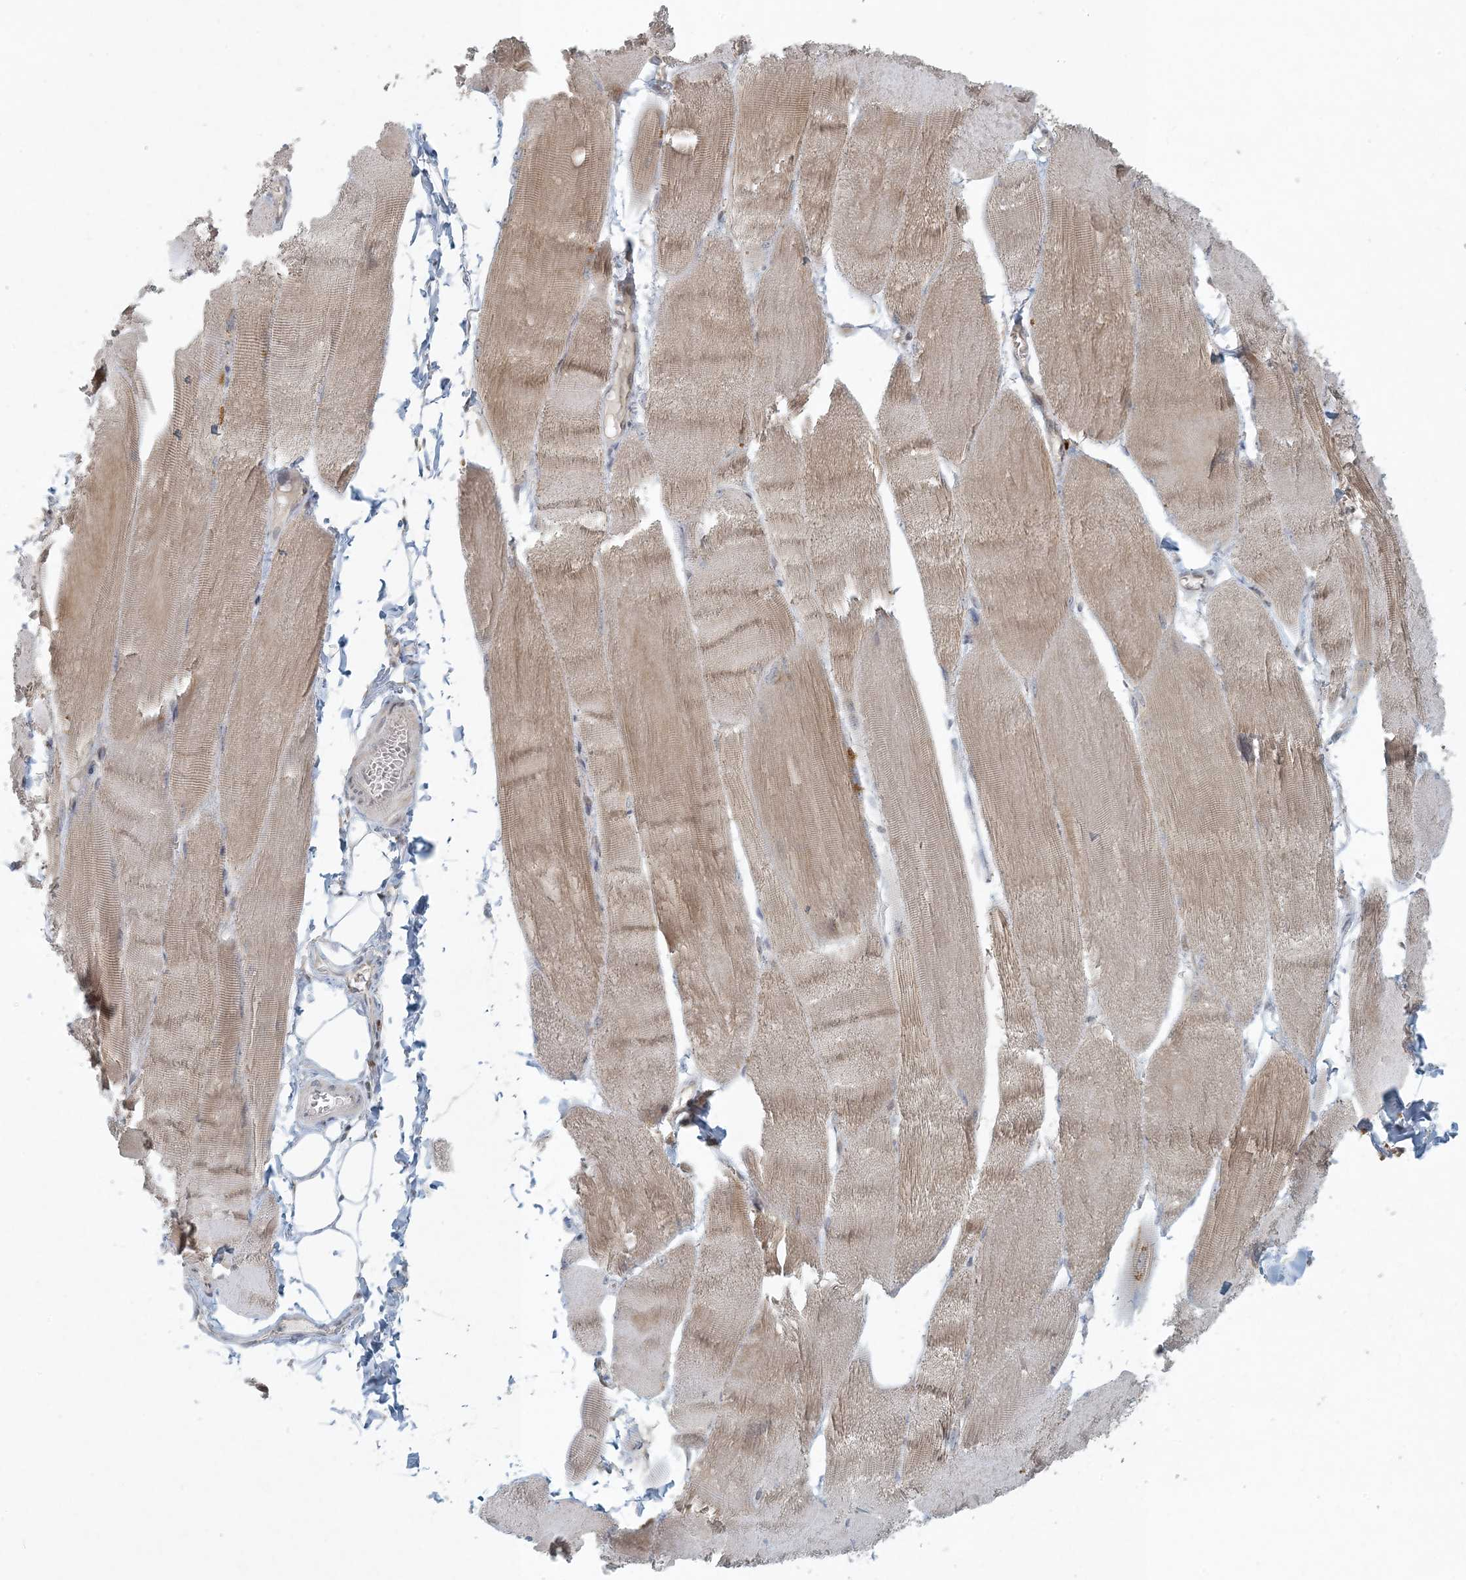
{"staining": {"intensity": "moderate", "quantity": "<25%", "location": "cytoplasmic/membranous"}, "tissue": "skeletal muscle", "cell_type": "Myocytes", "image_type": "normal", "snomed": [{"axis": "morphology", "description": "Normal tissue, NOS"}, {"axis": "morphology", "description": "Basal cell carcinoma"}, {"axis": "topography", "description": "Skeletal muscle"}], "caption": "Immunohistochemical staining of normal human skeletal muscle demonstrates <25% levels of moderate cytoplasmic/membranous protein expression in about <25% of myocytes. (IHC, brightfield microscopy, high magnification).", "gene": "CTDNEP1", "patient": {"sex": "female", "age": 64}}